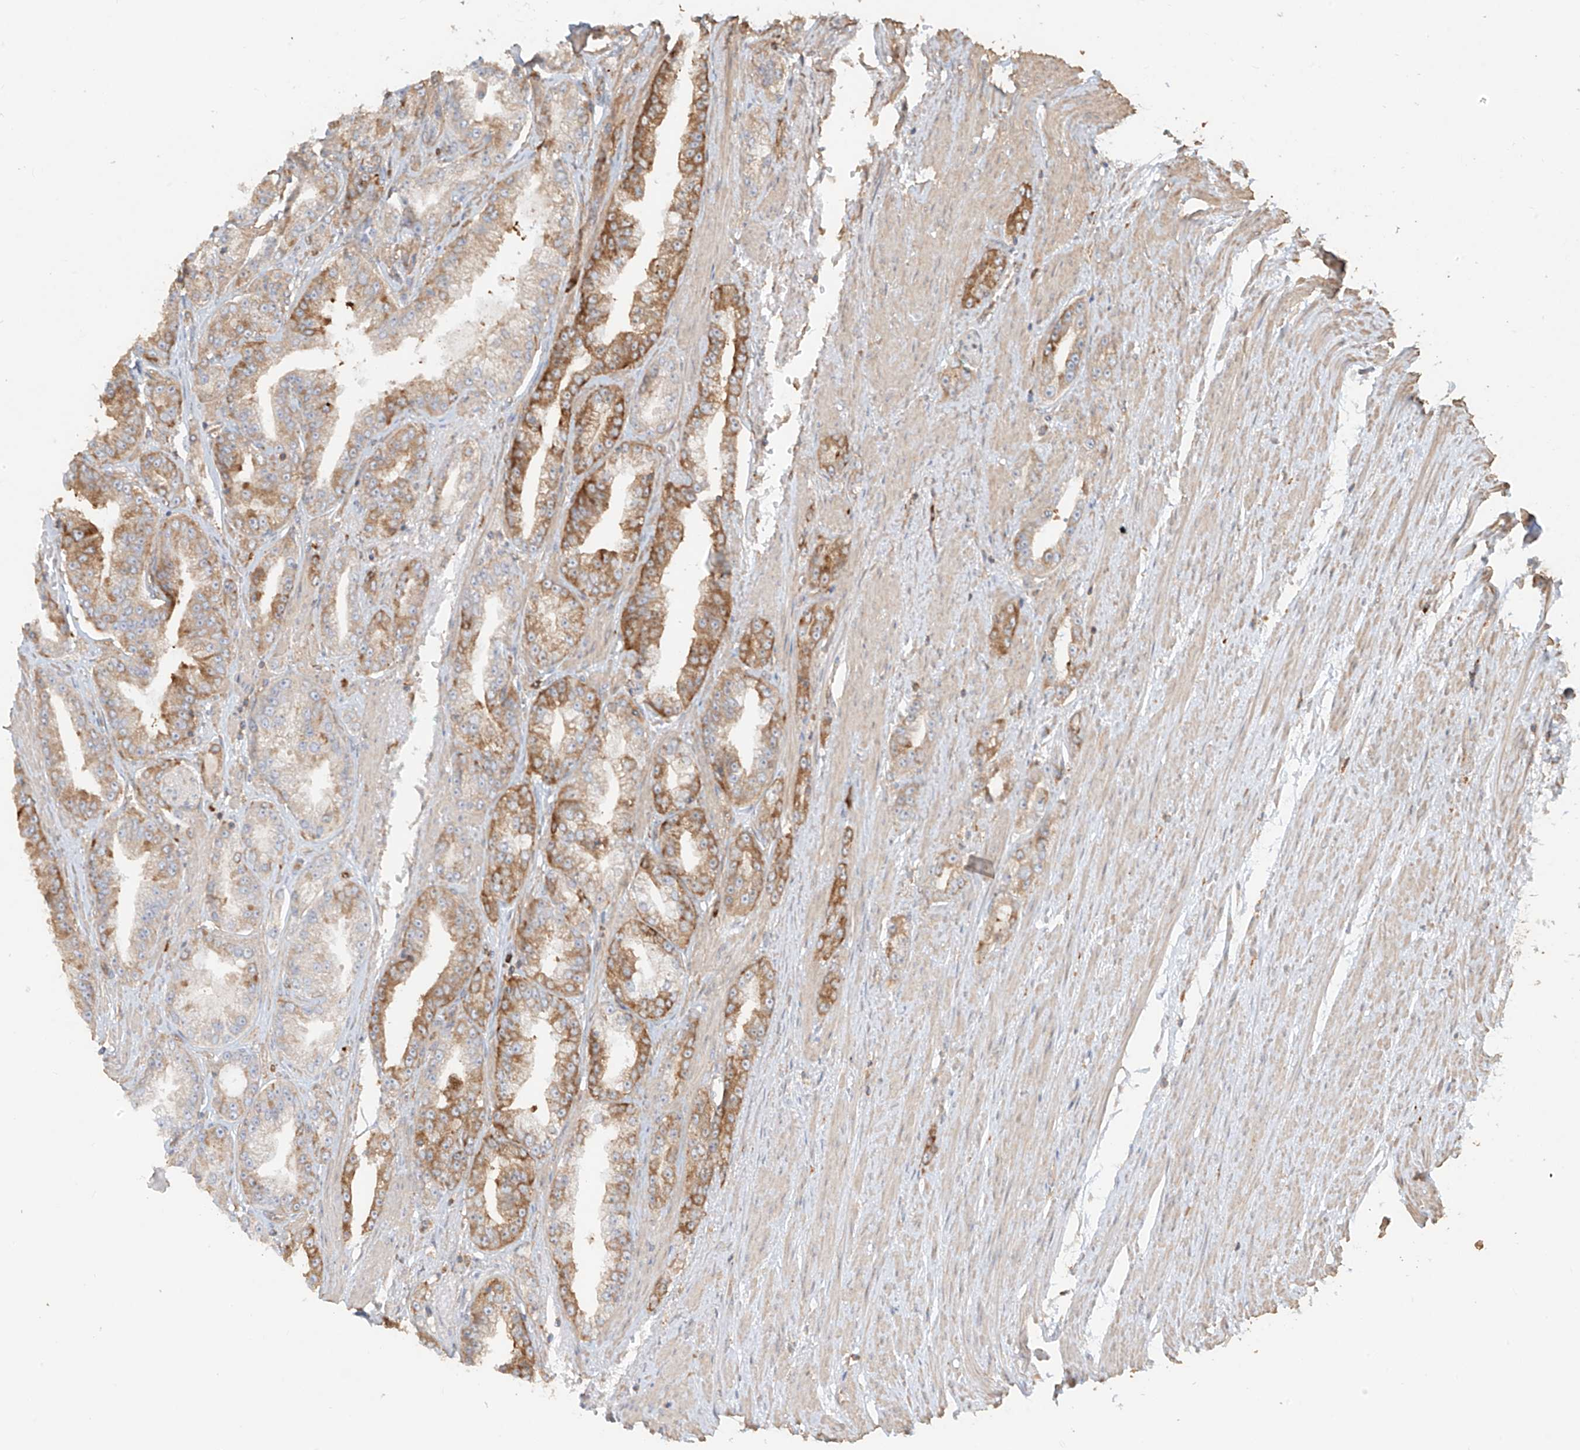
{"staining": {"intensity": "moderate", "quantity": ">75%", "location": "cytoplasmic/membranous"}, "tissue": "prostate cancer", "cell_type": "Tumor cells", "image_type": "cancer", "snomed": [{"axis": "morphology", "description": "Adenocarcinoma, High grade"}, {"axis": "topography", "description": "Prostate"}], "caption": "Human prostate high-grade adenocarcinoma stained with a brown dye reveals moderate cytoplasmic/membranous positive staining in about >75% of tumor cells.", "gene": "CCDC115", "patient": {"sex": "male", "age": 71}}